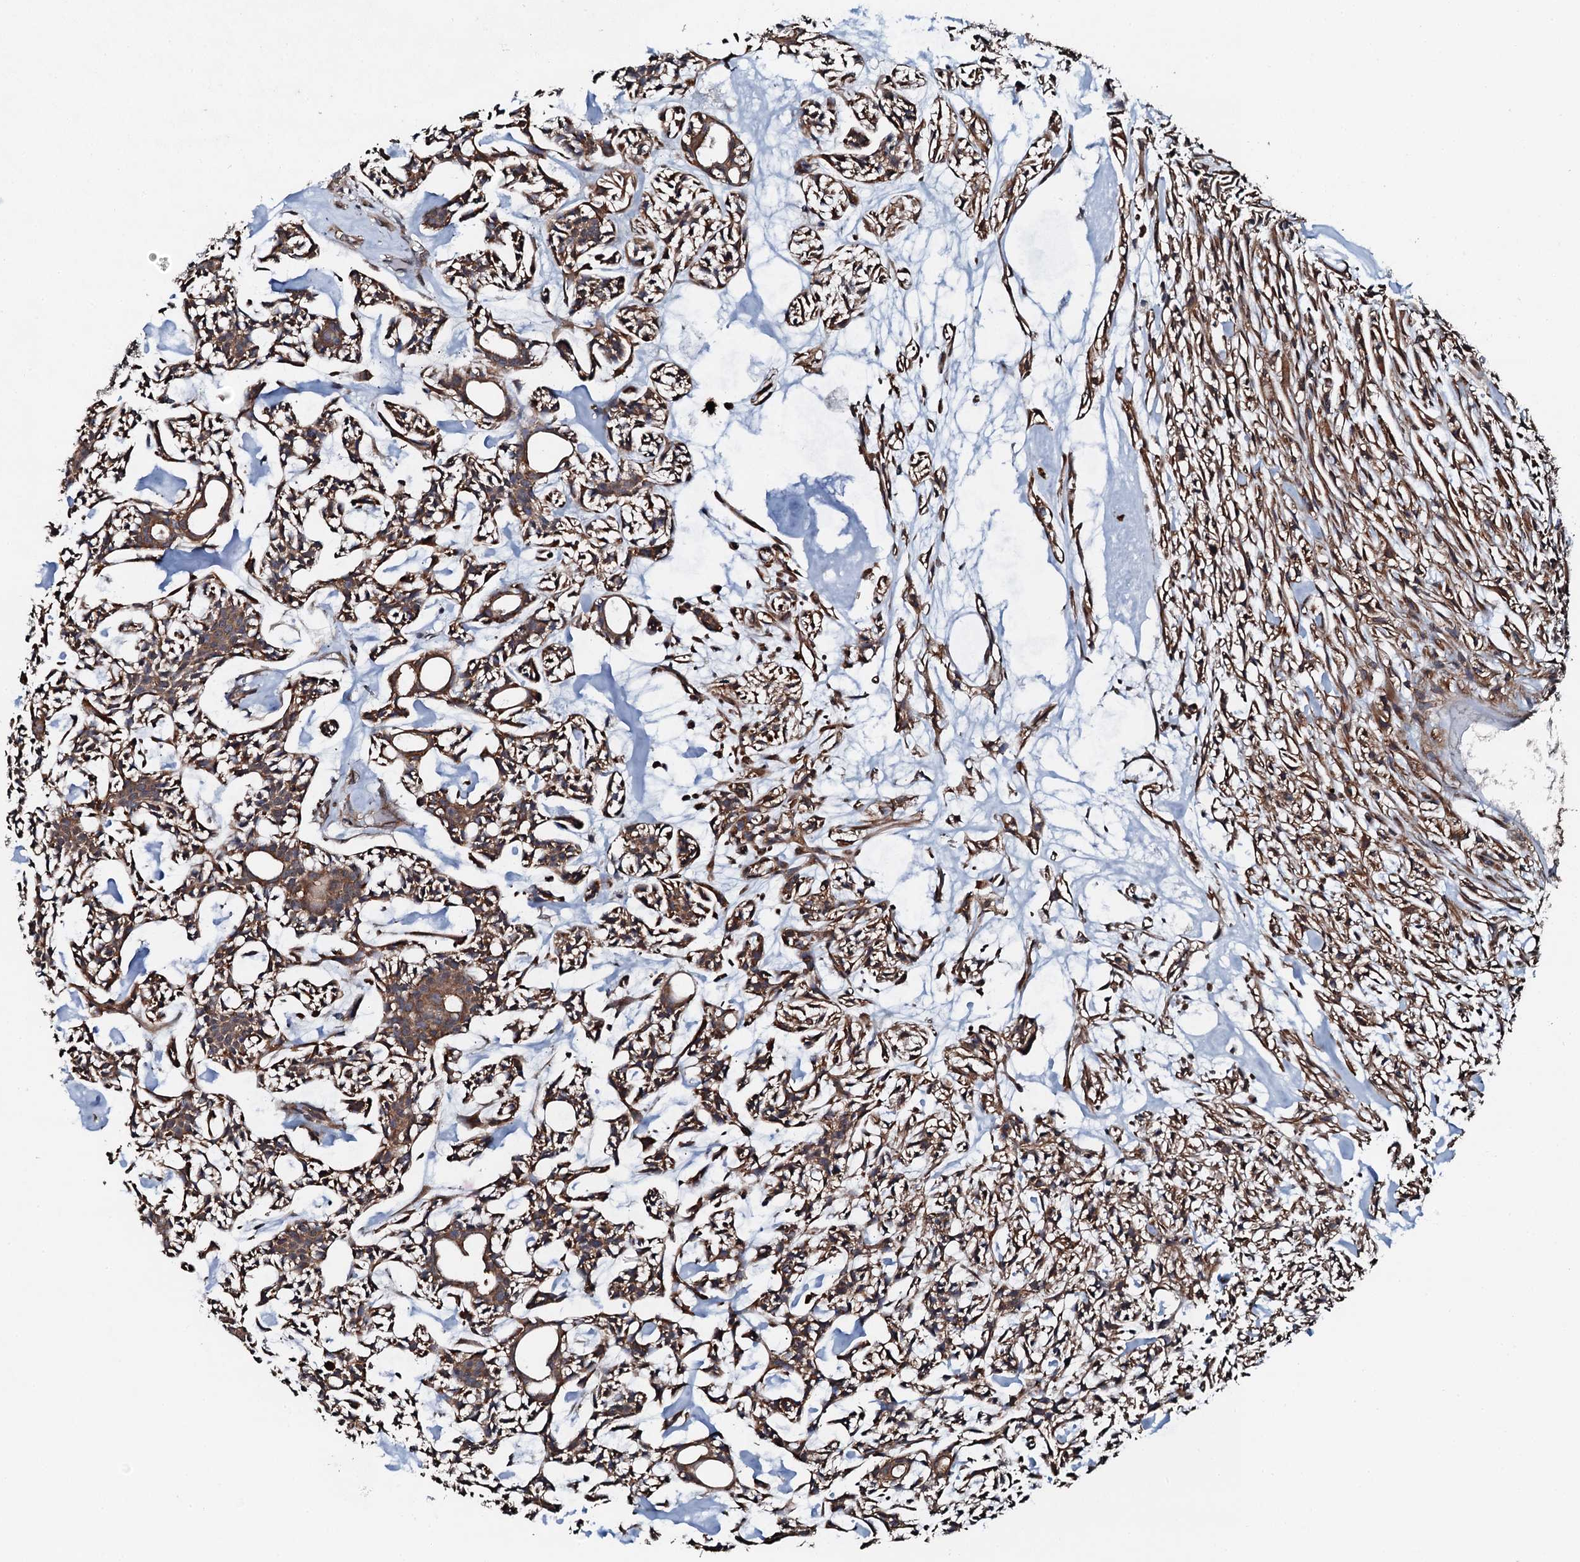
{"staining": {"intensity": "moderate", "quantity": ">75%", "location": "cytoplasmic/membranous"}, "tissue": "head and neck cancer", "cell_type": "Tumor cells", "image_type": "cancer", "snomed": [{"axis": "morphology", "description": "Adenocarcinoma, NOS"}, {"axis": "topography", "description": "Salivary gland"}, {"axis": "topography", "description": "Head-Neck"}], "caption": "Head and neck cancer (adenocarcinoma) stained with a brown dye reveals moderate cytoplasmic/membranous positive positivity in about >75% of tumor cells.", "gene": "EDC4", "patient": {"sex": "male", "age": 55}}